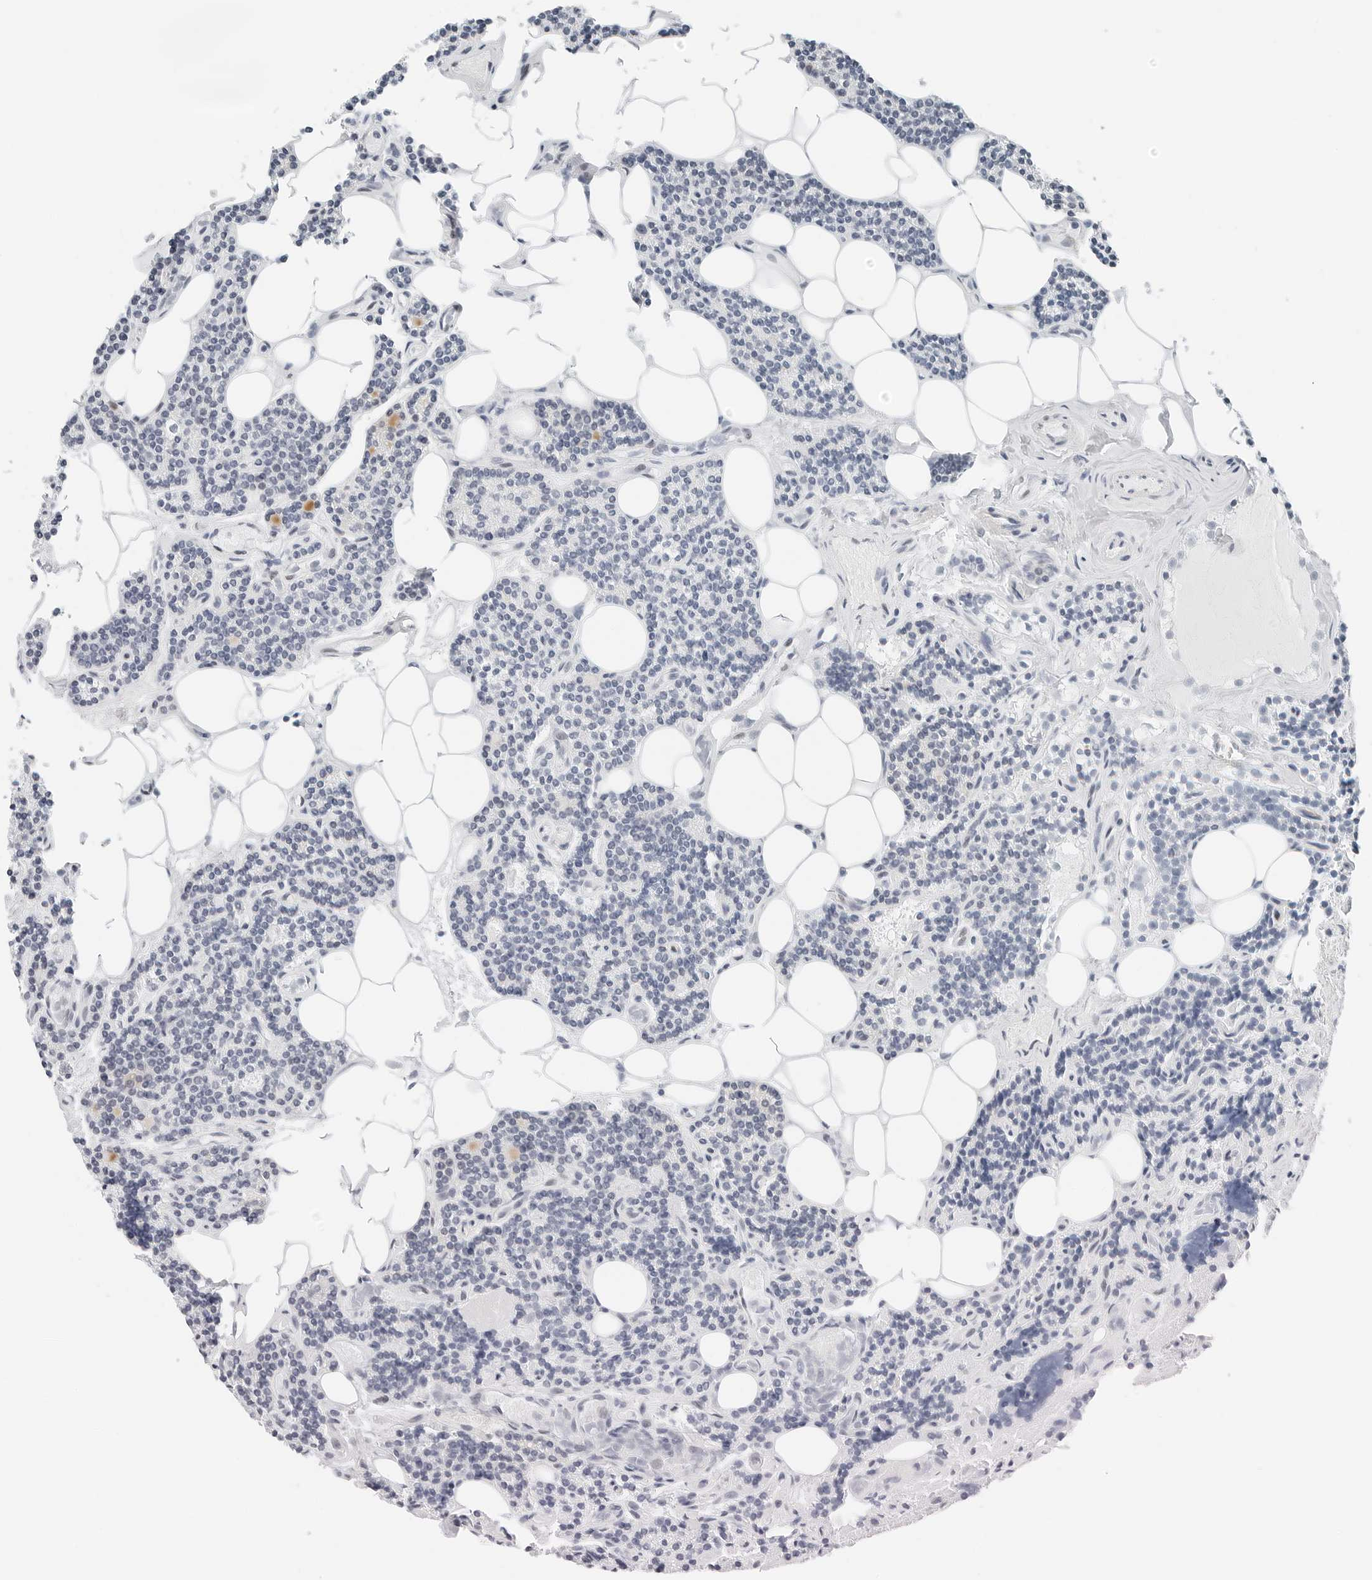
{"staining": {"intensity": "negative", "quantity": "none", "location": "none"}, "tissue": "parathyroid gland", "cell_type": "Glandular cells", "image_type": "normal", "snomed": [{"axis": "morphology", "description": "Normal tissue, NOS"}, {"axis": "topography", "description": "Parathyroid gland"}], "caption": "This is a histopathology image of immunohistochemistry staining of unremarkable parathyroid gland, which shows no staining in glandular cells.", "gene": "NTMT2", "patient": {"sex": "female", "age": 43}}